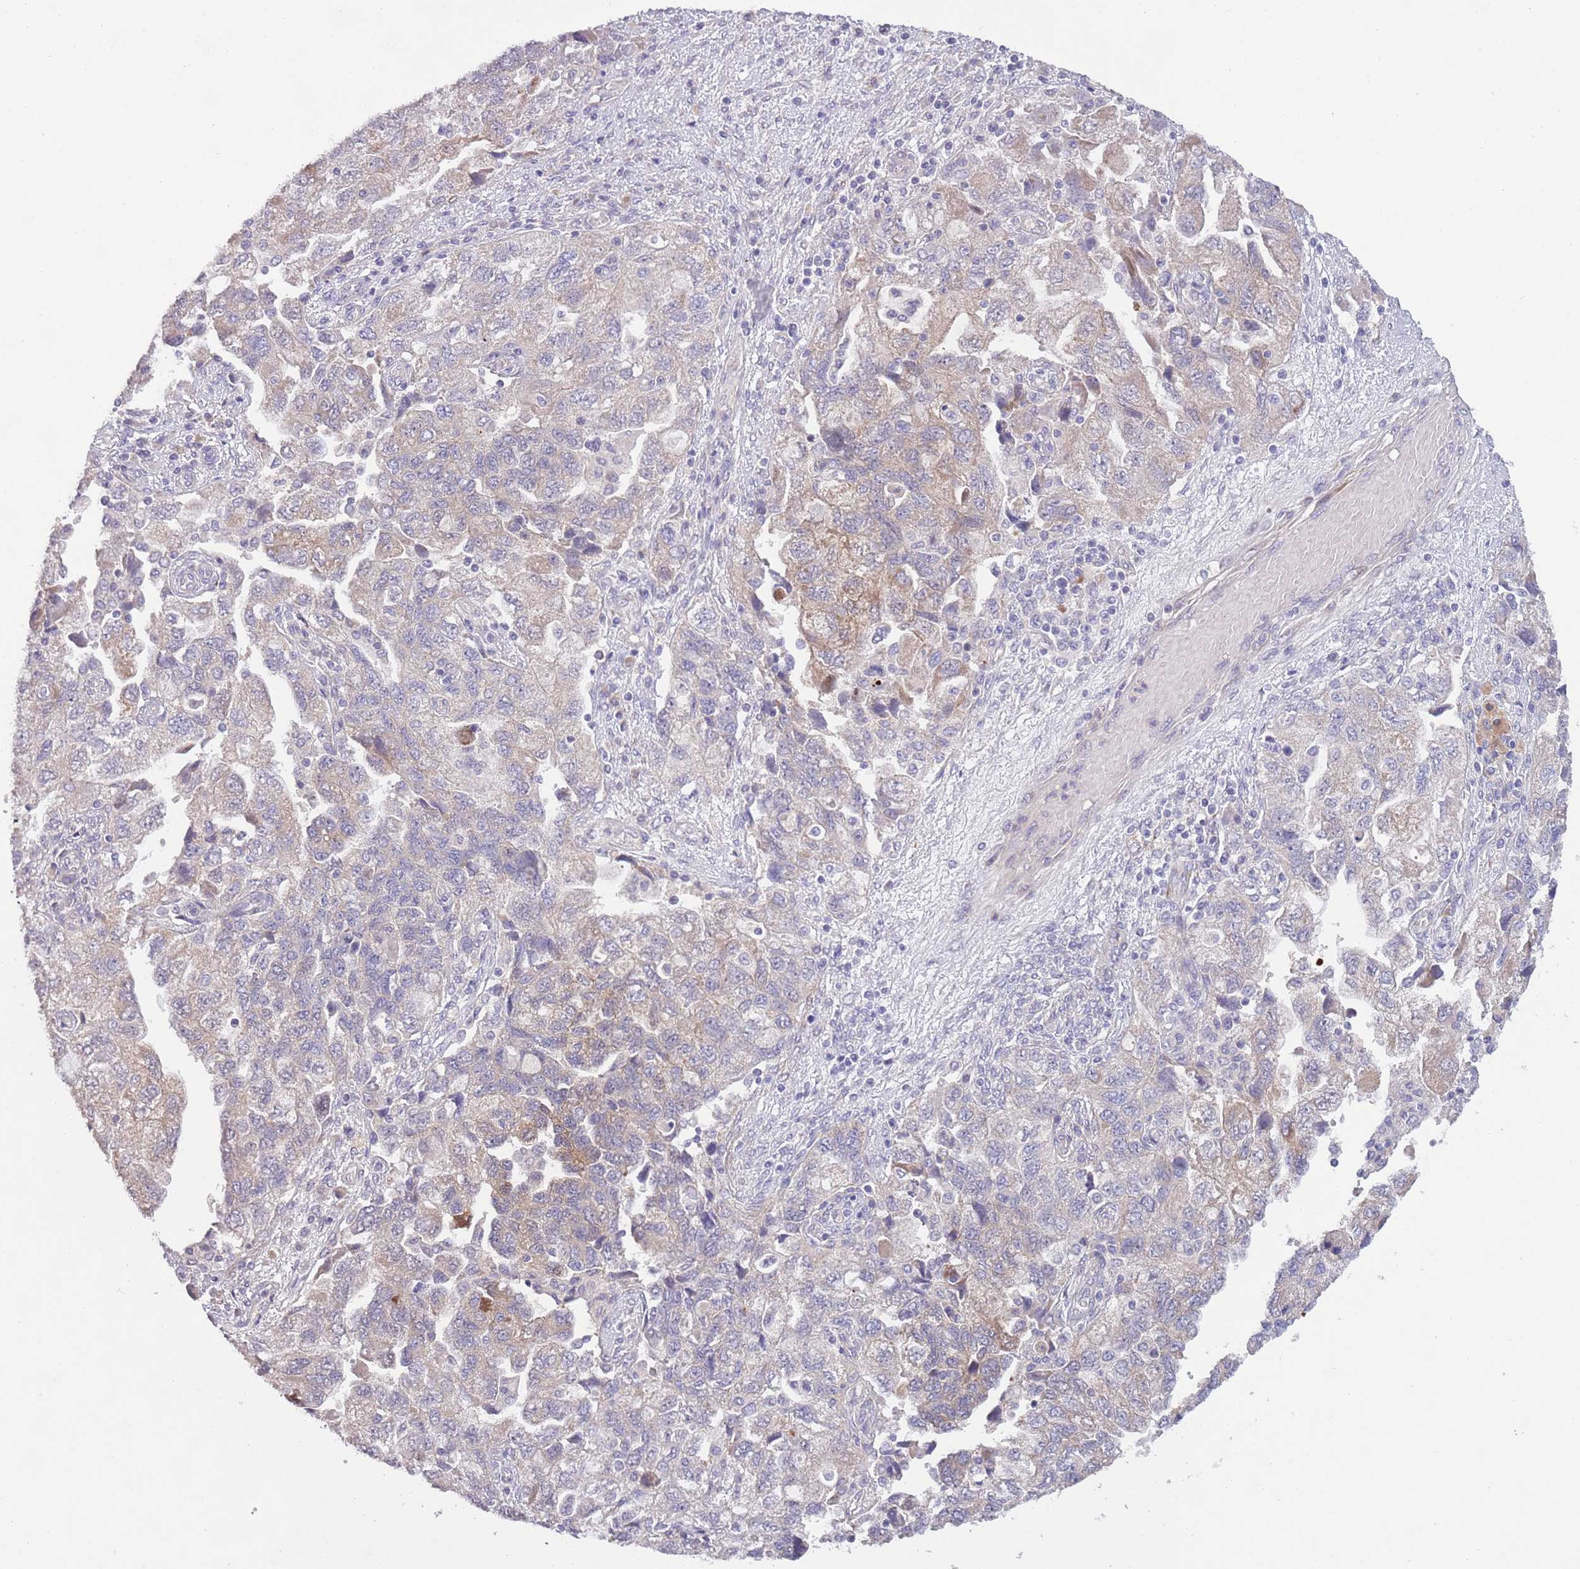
{"staining": {"intensity": "weak", "quantity": "<25%", "location": "cytoplasmic/membranous"}, "tissue": "ovarian cancer", "cell_type": "Tumor cells", "image_type": "cancer", "snomed": [{"axis": "morphology", "description": "Carcinoma, NOS"}, {"axis": "morphology", "description": "Cystadenocarcinoma, serous, NOS"}, {"axis": "topography", "description": "Ovary"}], "caption": "Immunohistochemical staining of human ovarian cancer exhibits no significant expression in tumor cells. (Stains: DAB (3,3'-diaminobenzidine) immunohistochemistry with hematoxylin counter stain, Microscopy: brightfield microscopy at high magnification).", "gene": "ZNF658", "patient": {"sex": "female", "age": 69}}